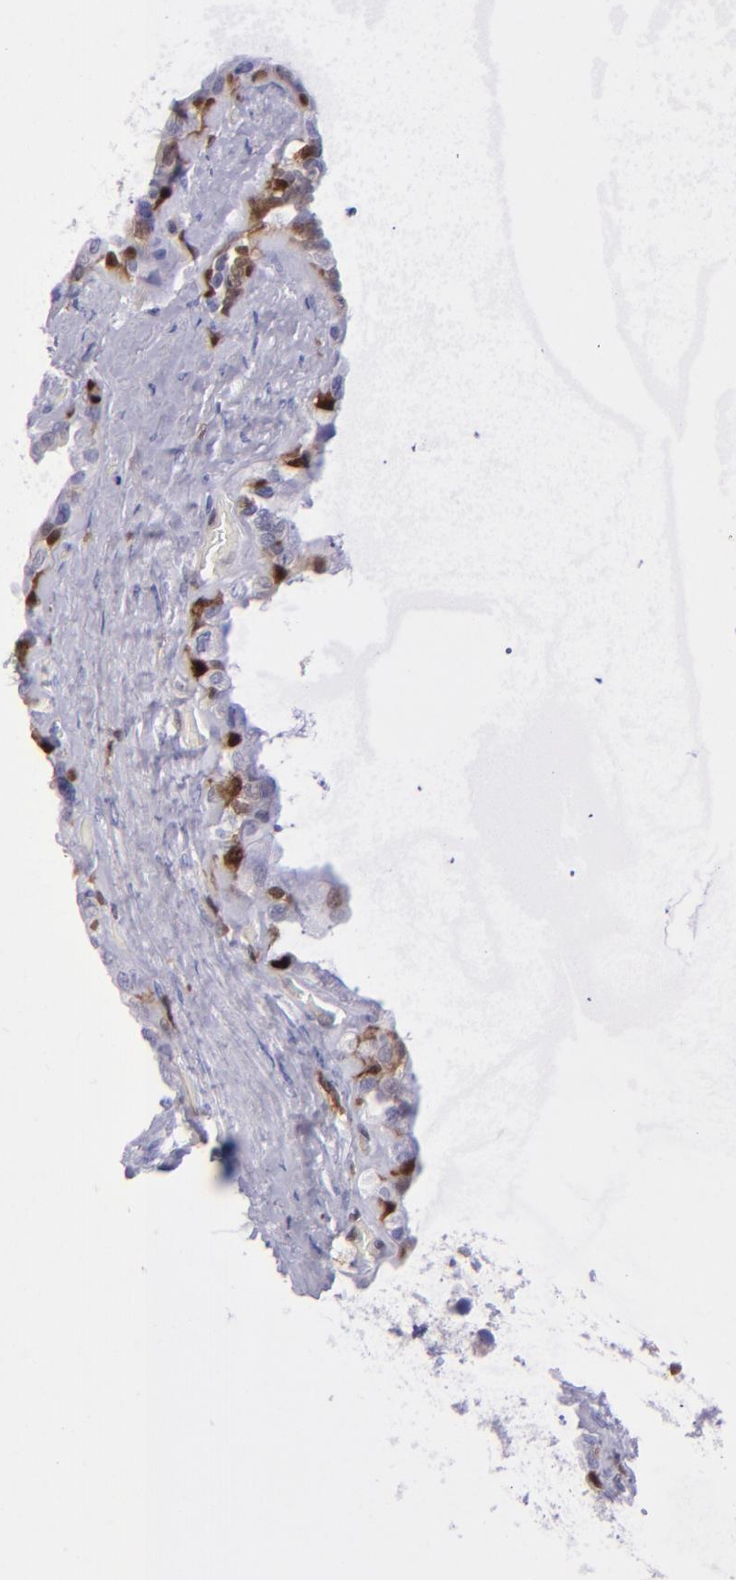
{"staining": {"intensity": "negative", "quantity": "none", "location": "none"}, "tissue": "seminal vesicle", "cell_type": "Glandular cells", "image_type": "normal", "snomed": [{"axis": "morphology", "description": "Normal tissue, NOS"}, {"axis": "morphology", "description": "Inflammation, NOS"}, {"axis": "topography", "description": "Urinary bladder"}, {"axis": "topography", "description": "Prostate"}, {"axis": "topography", "description": "Seminal veicle"}], "caption": "Immunohistochemical staining of normal human seminal vesicle reveals no significant staining in glandular cells. (DAB (3,3'-diaminobenzidine) IHC with hematoxylin counter stain).", "gene": "TYMP", "patient": {"sex": "male", "age": 82}}